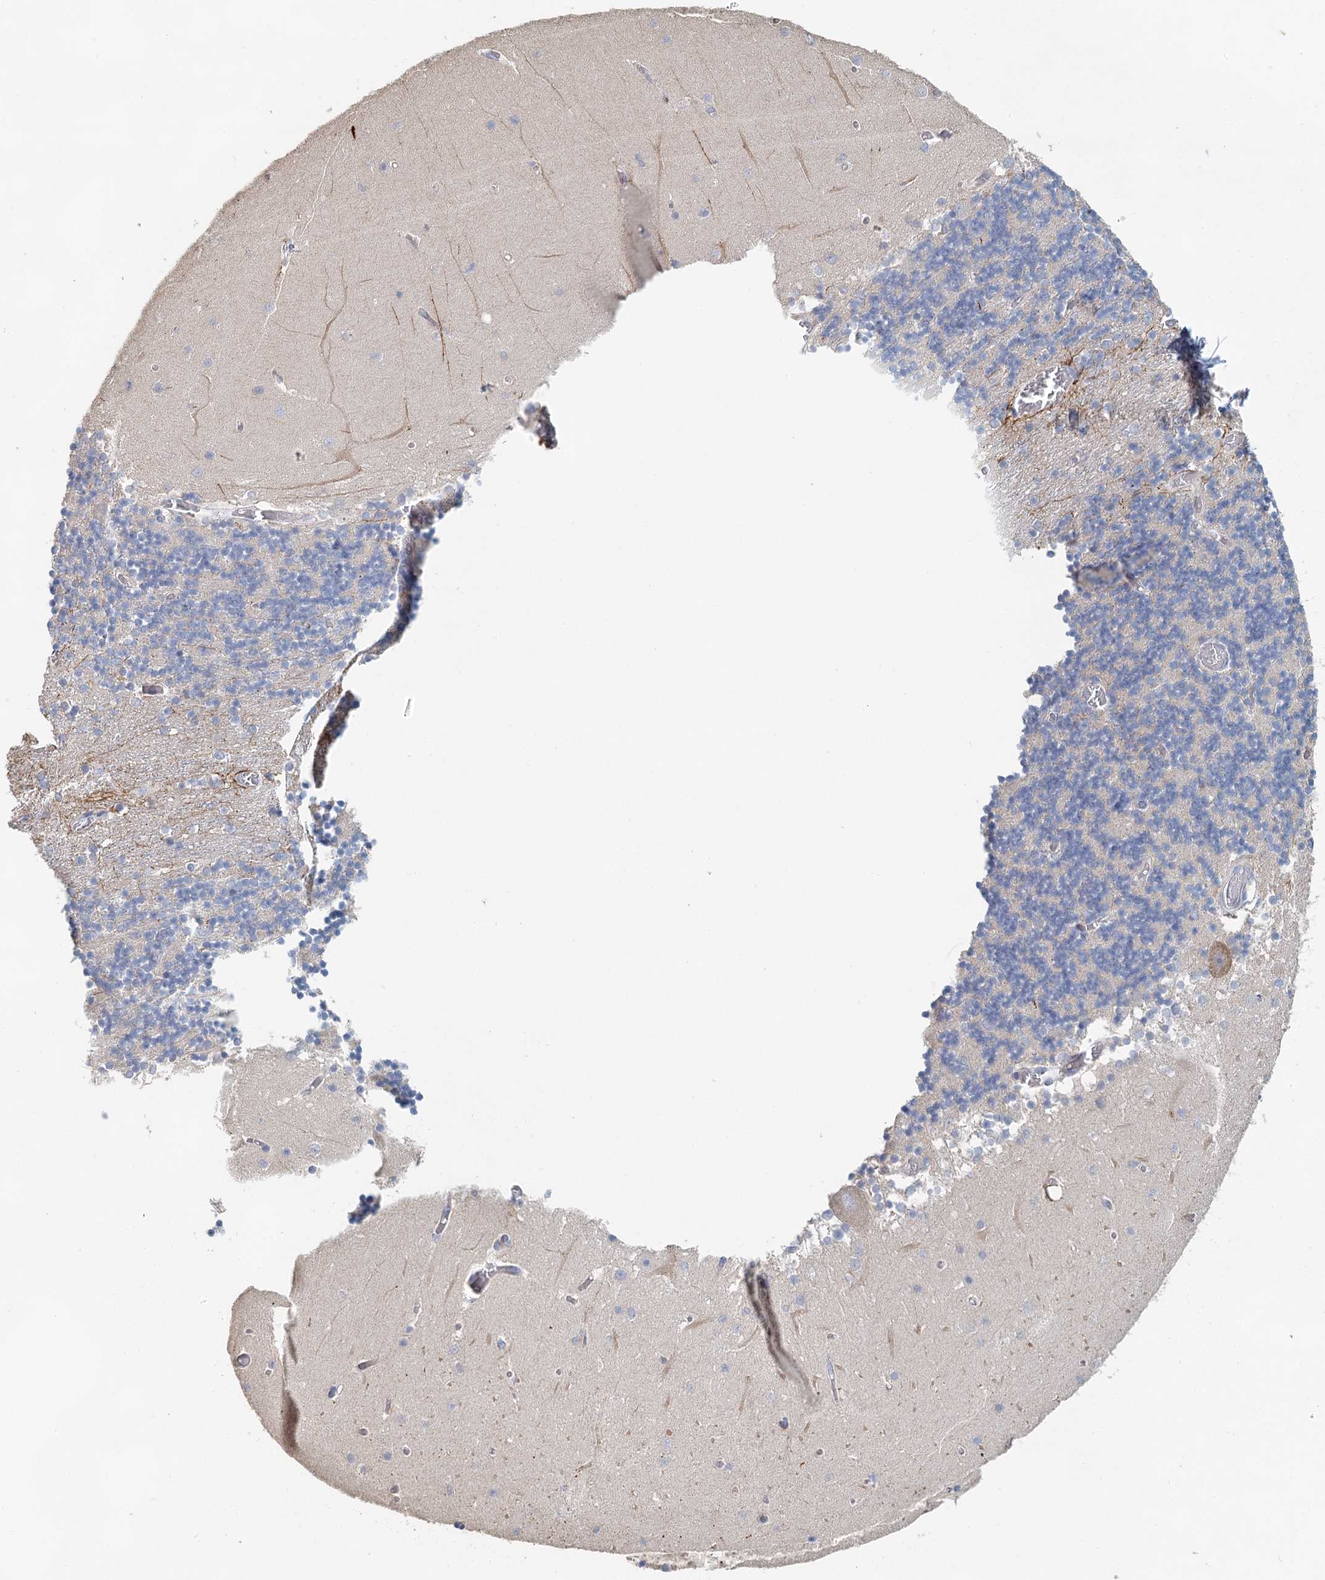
{"staining": {"intensity": "negative", "quantity": "none", "location": "none"}, "tissue": "cerebellum", "cell_type": "Cells in granular layer", "image_type": "normal", "snomed": [{"axis": "morphology", "description": "Normal tissue, NOS"}, {"axis": "topography", "description": "Cerebellum"}], "caption": "Micrograph shows no protein positivity in cells in granular layer of unremarkable cerebellum.", "gene": "MYL6B", "patient": {"sex": "female", "age": 28}}